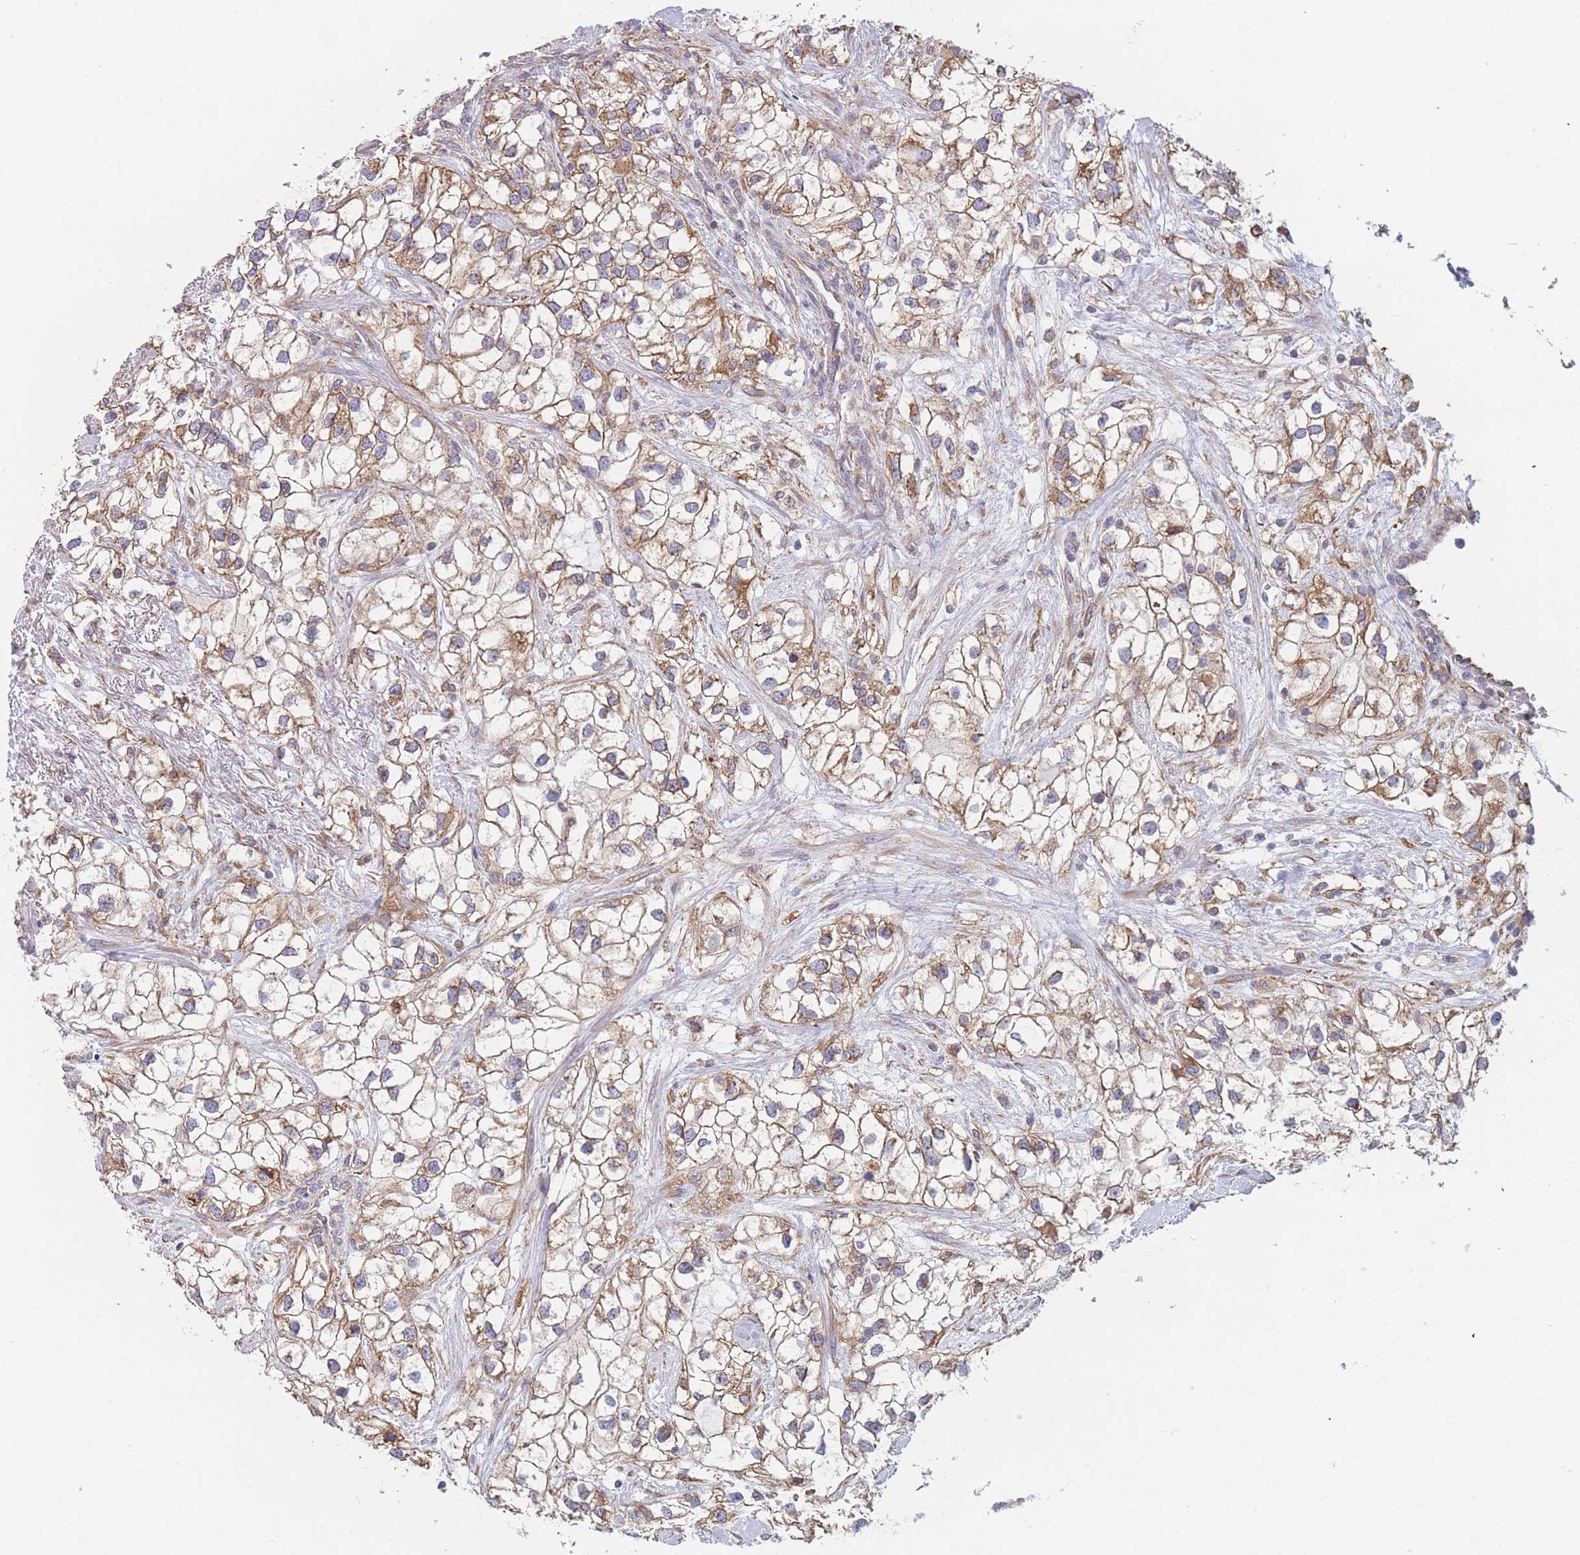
{"staining": {"intensity": "moderate", "quantity": ">75%", "location": "cytoplasmic/membranous"}, "tissue": "renal cancer", "cell_type": "Tumor cells", "image_type": "cancer", "snomed": [{"axis": "morphology", "description": "Adenocarcinoma, NOS"}, {"axis": "topography", "description": "Kidney"}], "caption": "Adenocarcinoma (renal) stained with DAB immunohistochemistry (IHC) exhibits medium levels of moderate cytoplasmic/membranous staining in about >75% of tumor cells.", "gene": "OR7C2", "patient": {"sex": "male", "age": 59}}